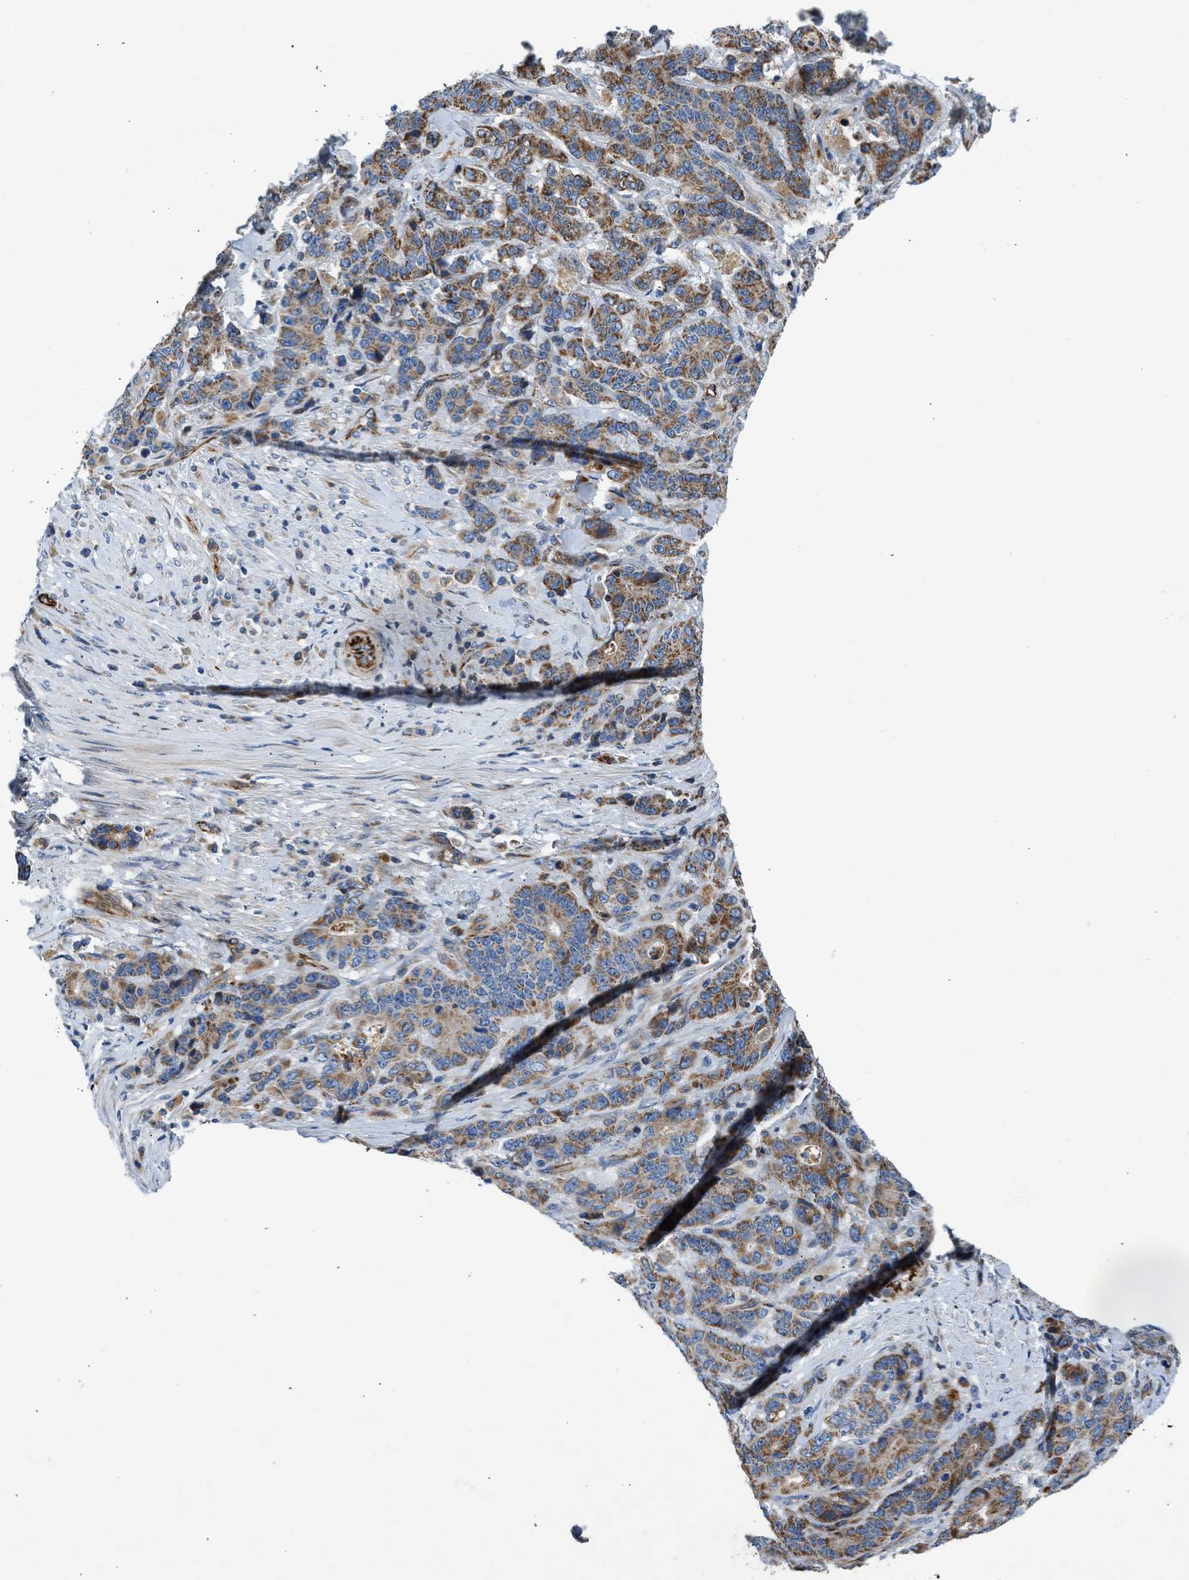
{"staining": {"intensity": "moderate", "quantity": ">75%", "location": "cytoplasmic/membranous"}, "tissue": "stomach cancer", "cell_type": "Tumor cells", "image_type": "cancer", "snomed": [{"axis": "morphology", "description": "Adenocarcinoma, NOS"}, {"axis": "topography", "description": "Stomach"}], "caption": "The immunohistochemical stain labels moderate cytoplasmic/membranous expression in tumor cells of stomach cancer (adenocarcinoma) tissue.", "gene": "ULK4", "patient": {"sex": "female", "age": 73}}